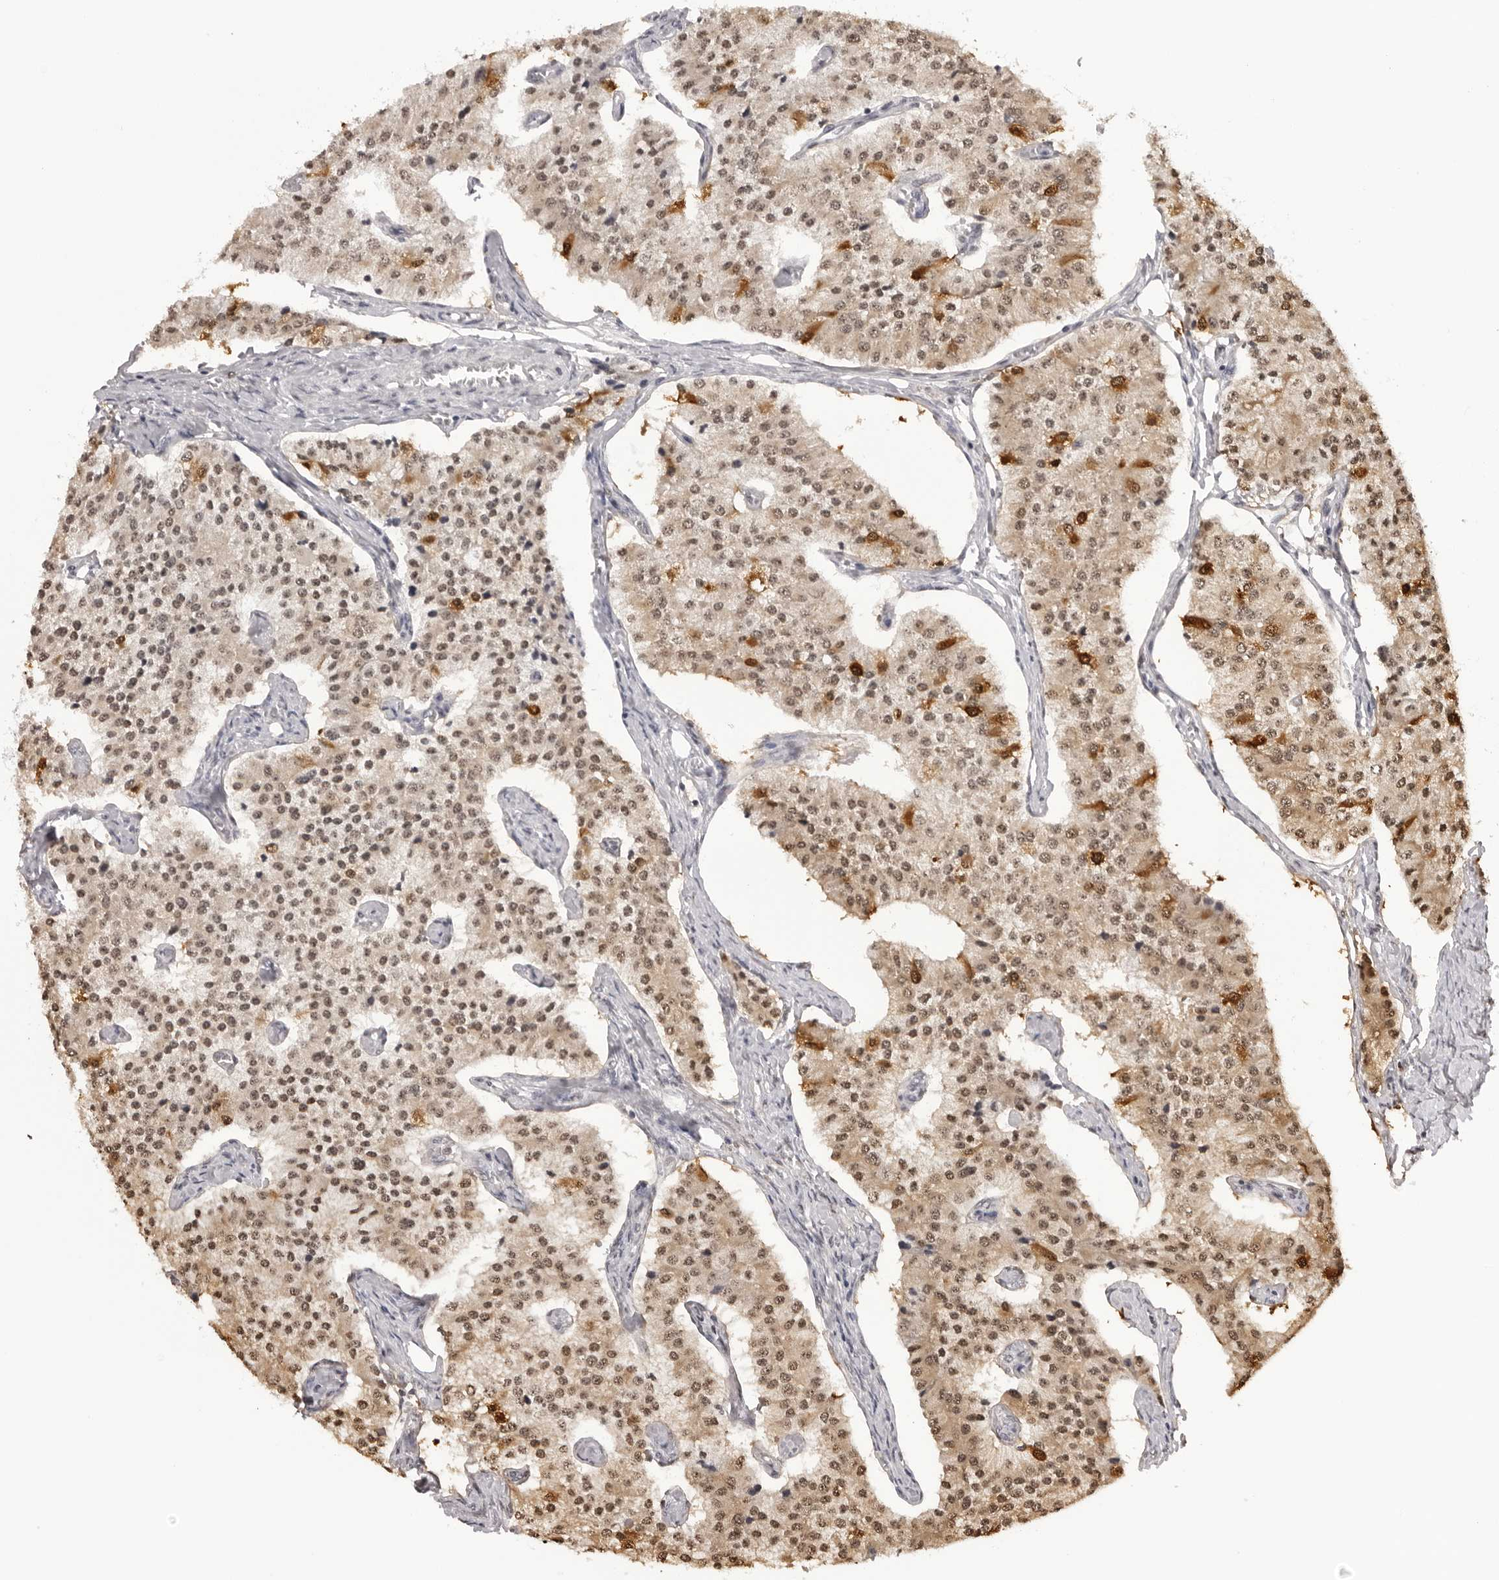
{"staining": {"intensity": "moderate", "quantity": ">75%", "location": "cytoplasmic/membranous,nuclear"}, "tissue": "carcinoid", "cell_type": "Tumor cells", "image_type": "cancer", "snomed": [{"axis": "morphology", "description": "Carcinoid, malignant, NOS"}, {"axis": "topography", "description": "Colon"}], "caption": "Immunohistochemistry of human malignant carcinoid demonstrates medium levels of moderate cytoplasmic/membranous and nuclear expression in about >75% of tumor cells.", "gene": "HSPA4", "patient": {"sex": "female", "age": 52}}